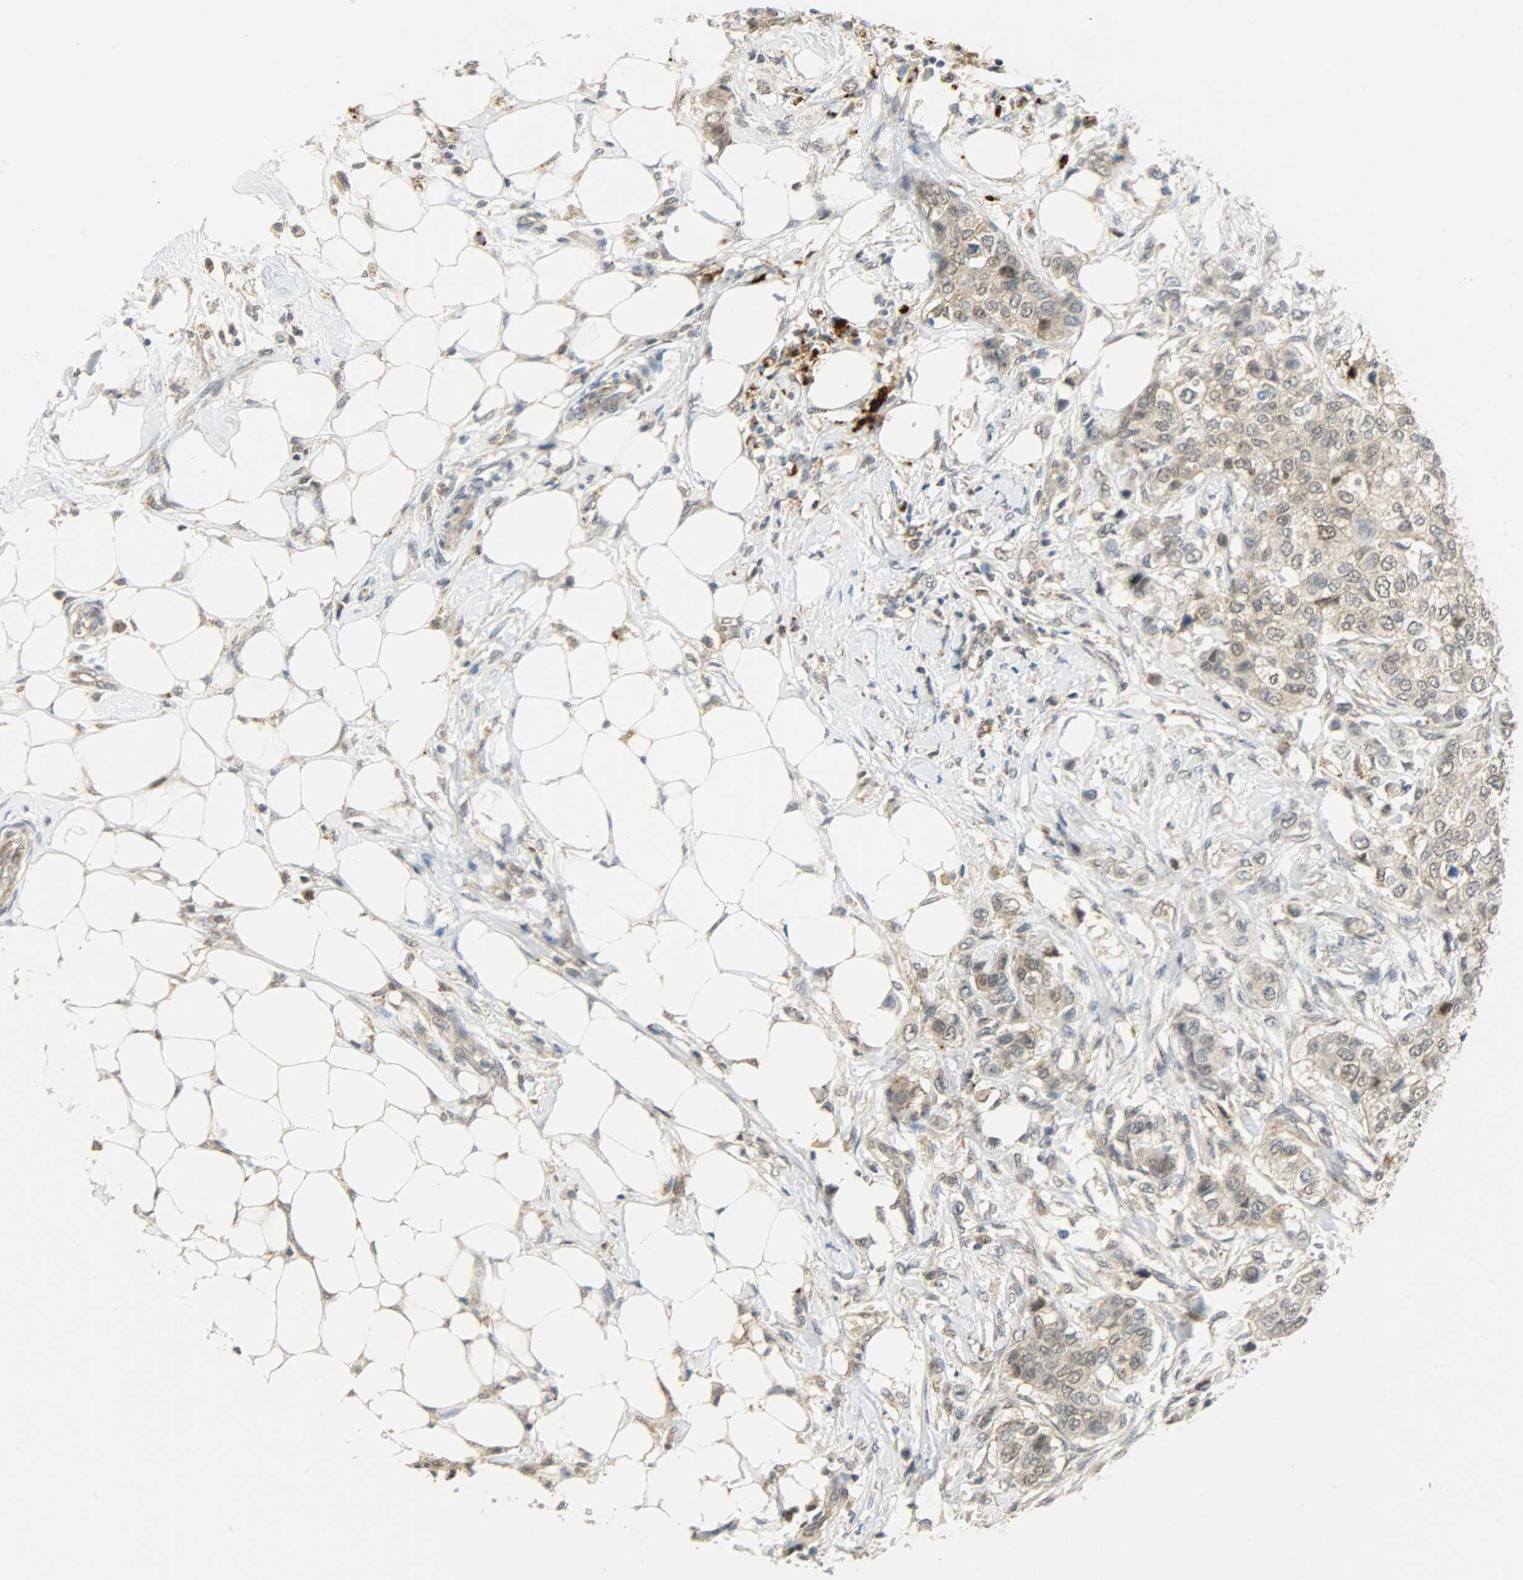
{"staining": {"intensity": "weak", "quantity": ">75%", "location": "cytoplasmic/membranous"}, "tissue": "breast cancer", "cell_type": "Tumor cells", "image_type": "cancer", "snomed": [{"axis": "morphology", "description": "Normal tissue, NOS"}, {"axis": "morphology", "description": "Duct carcinoma"}, {"axis": "topography", "description": "Breast"}], "caption": "Immunohistochemistry (IHC) staining of breast cancer, which reveals low levels of weak cytoplasmic/membranous positivity in approximately >75% of tumor cells indicating weak cytoplasmic/membranous protein staining. The staining was performed using DAB (3,3'-diaminobenzidine) (brown) for protein detection and nuclei were counterstained in hematoxylin (blue).", "gene": "GIT2", "patient": {"sex": "female", "age": 49}}